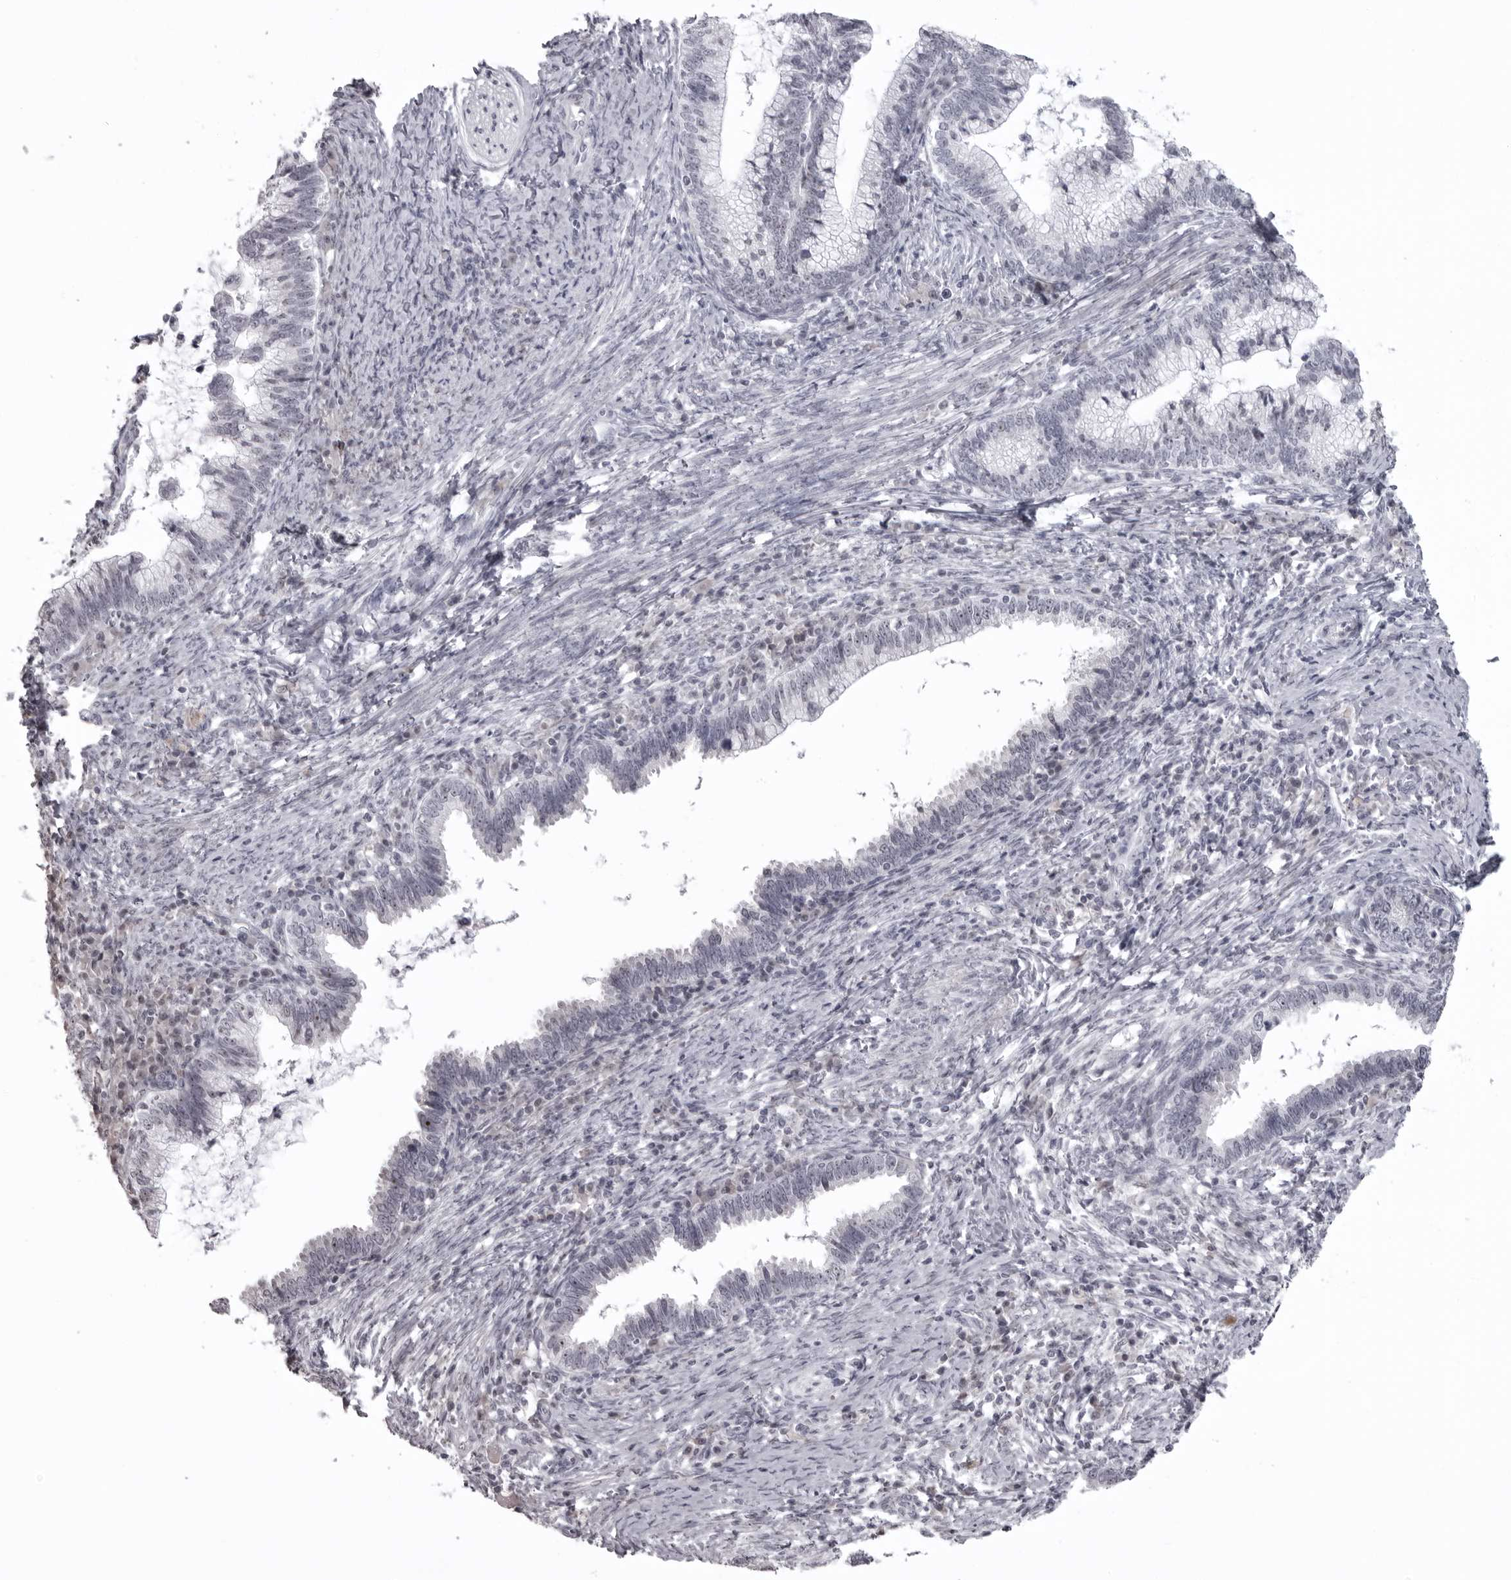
{"staining": {"intensity": "moderate", "quantity": "<25%", "location": "nuclear"}, "tissue": "cervical cancer", "cell_type": "Tumor cells", "image_type": "cancer", "snomed": [{"axis": "morphology", "description": "Adenocarcinoma, NOS"}, {"axis": "topography", "description": "Cervix"}], "caption": "Human cervical cancer stained with a brown dye shows moderate nuclear positive staining in approximately <25% of tumor cells.", "gene": "HELZ", "patient": {"sex": "female", "age": 36}}